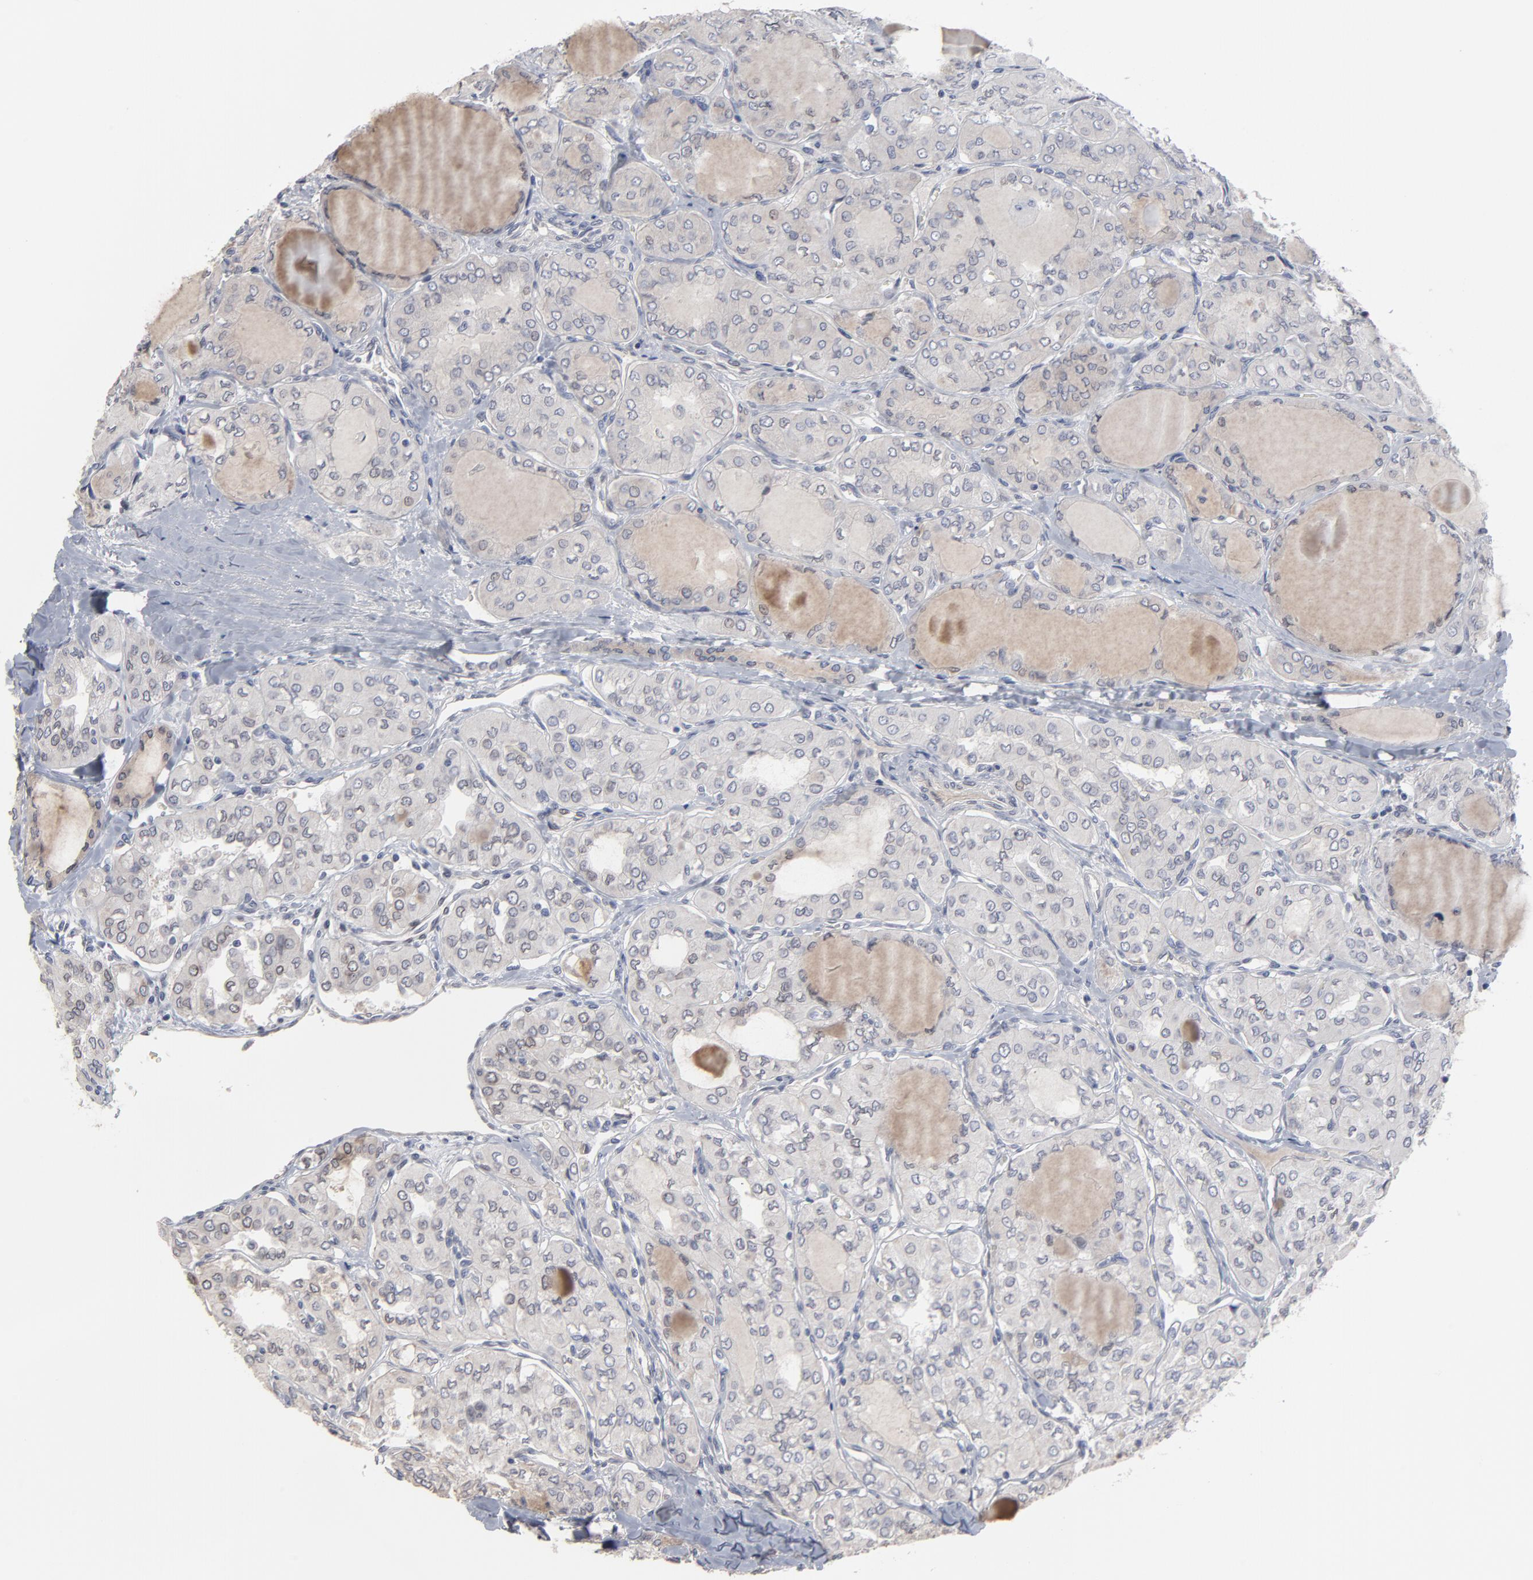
{"staining": {"intensity": "moderate", "quantity": "25%-75%", "location": "cytoplasmic/membranous,nuclear"}, "tissue": "thyroid cancer", "cell_type": "Tumor cells", "image_type": "cancer", "snomed": [{"axis": "morphology", "description": "Papillary adenocarcinoma, NOS"}, {"axis": "topography", "description": "Thyroid gland"}], "caption": "IHC staining of papillary adenocarcinoma (thyroid), which exhibits medium levels of moderate cytoplasmic/membranous and nuclear expression in about 25%-75% of tumor cells indicating moderate cytoplasmic/membranous and nuclear protein expression. The staining was performed using DAB (3,3'-diaminobenzidine) (brown) for protein detection and nuclei were counterstained in hematoxylin (blue).", "gene": "SYNE2", "patient": {"sex": "male", "age": 20}}